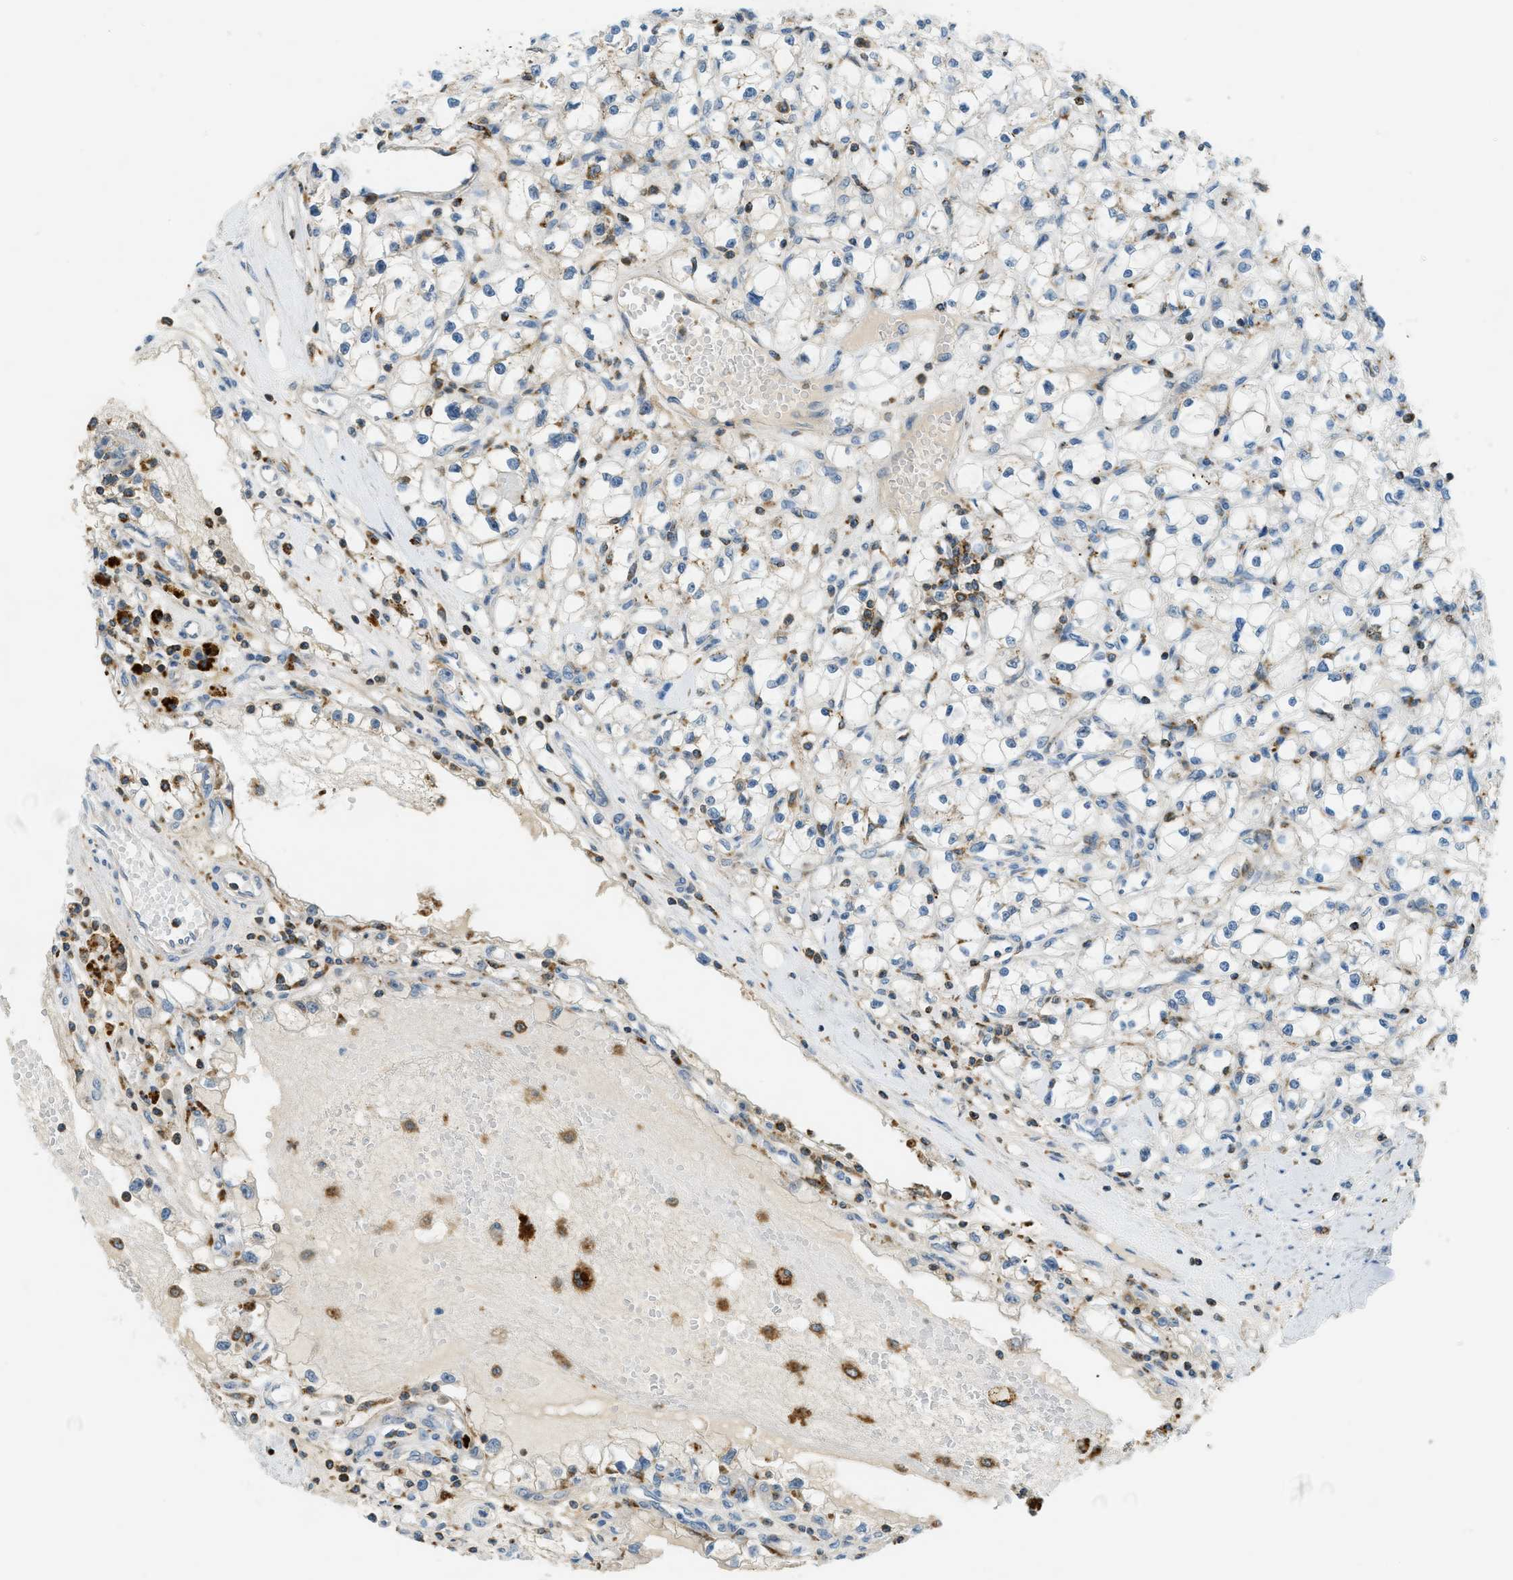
{"staining": {"intensity": "negative", "quantity": "none", "location": "none"}, "tissue": "renal cancer", "cell_type": "Tumor cells", "image_type": "cancer", "snomed": [{"axis": "morphology", "description": "Adenocarcinoma, NOS"}, {"axis": "topography", "description": "Kidney"}], "caption": "This is a micrograph of immunohistochemistry staining of renal cancer, which shows no expression in tumor cells.", "gene": "PLBD2", "patient": {"sex": "male", "age": 56}}